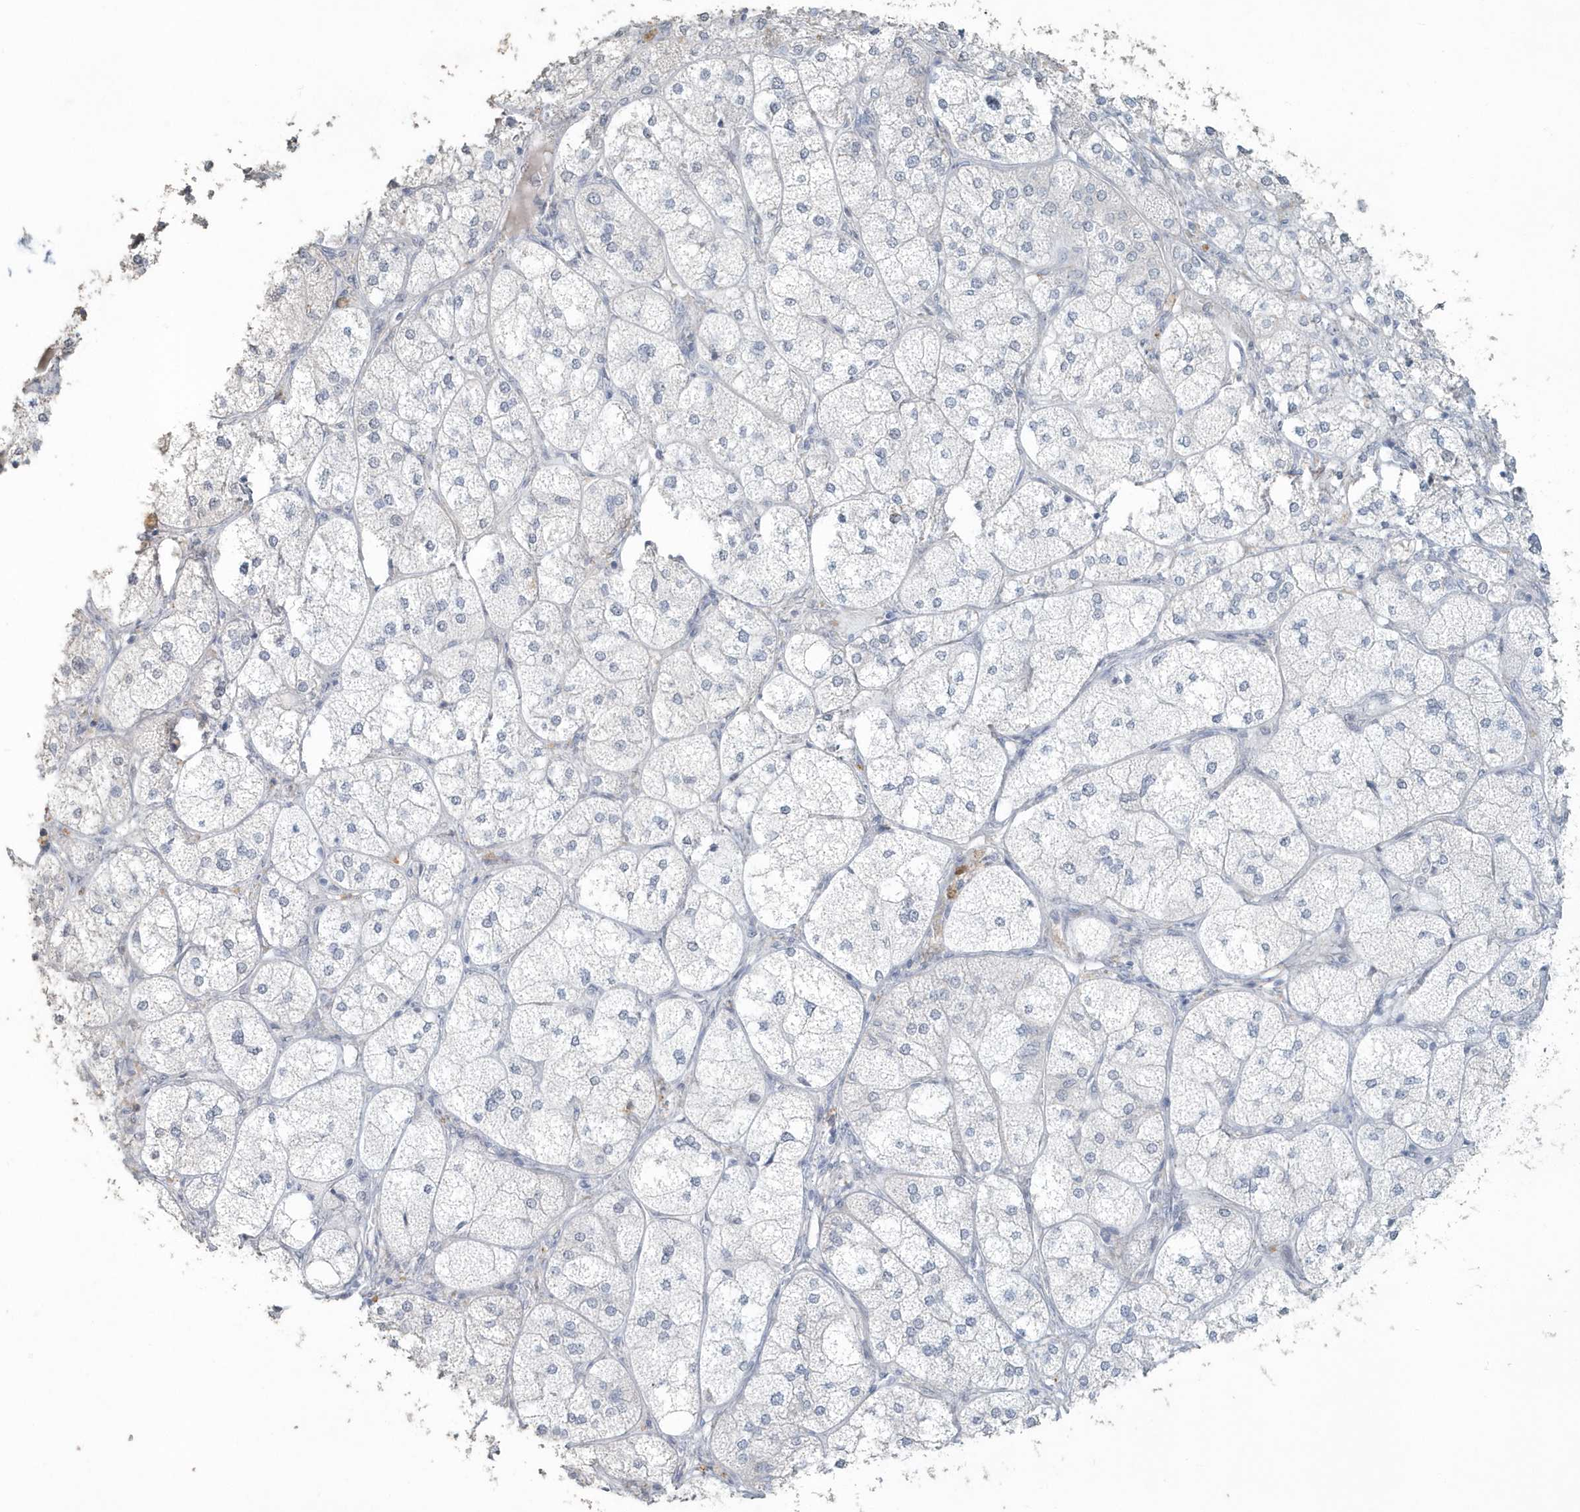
{"staining": {"intensity": "negative", "quantity": "none", "location": "none"}, "tissue": "adrenal gland", "cell_type": "Glandular cells", "image_type": "normal", "snomed": [{"axis": "morphology", "description": "Normal tissue, NOS"}, {"axis": "topography", "description": "Adrenal gland"}], "caption": "Human adrenal gland stained for a protein using immunohistochemistry exhibits no expression in glandular cells.", "gene": "MYOT", "patient": {"sex": "female", "age": 61}}